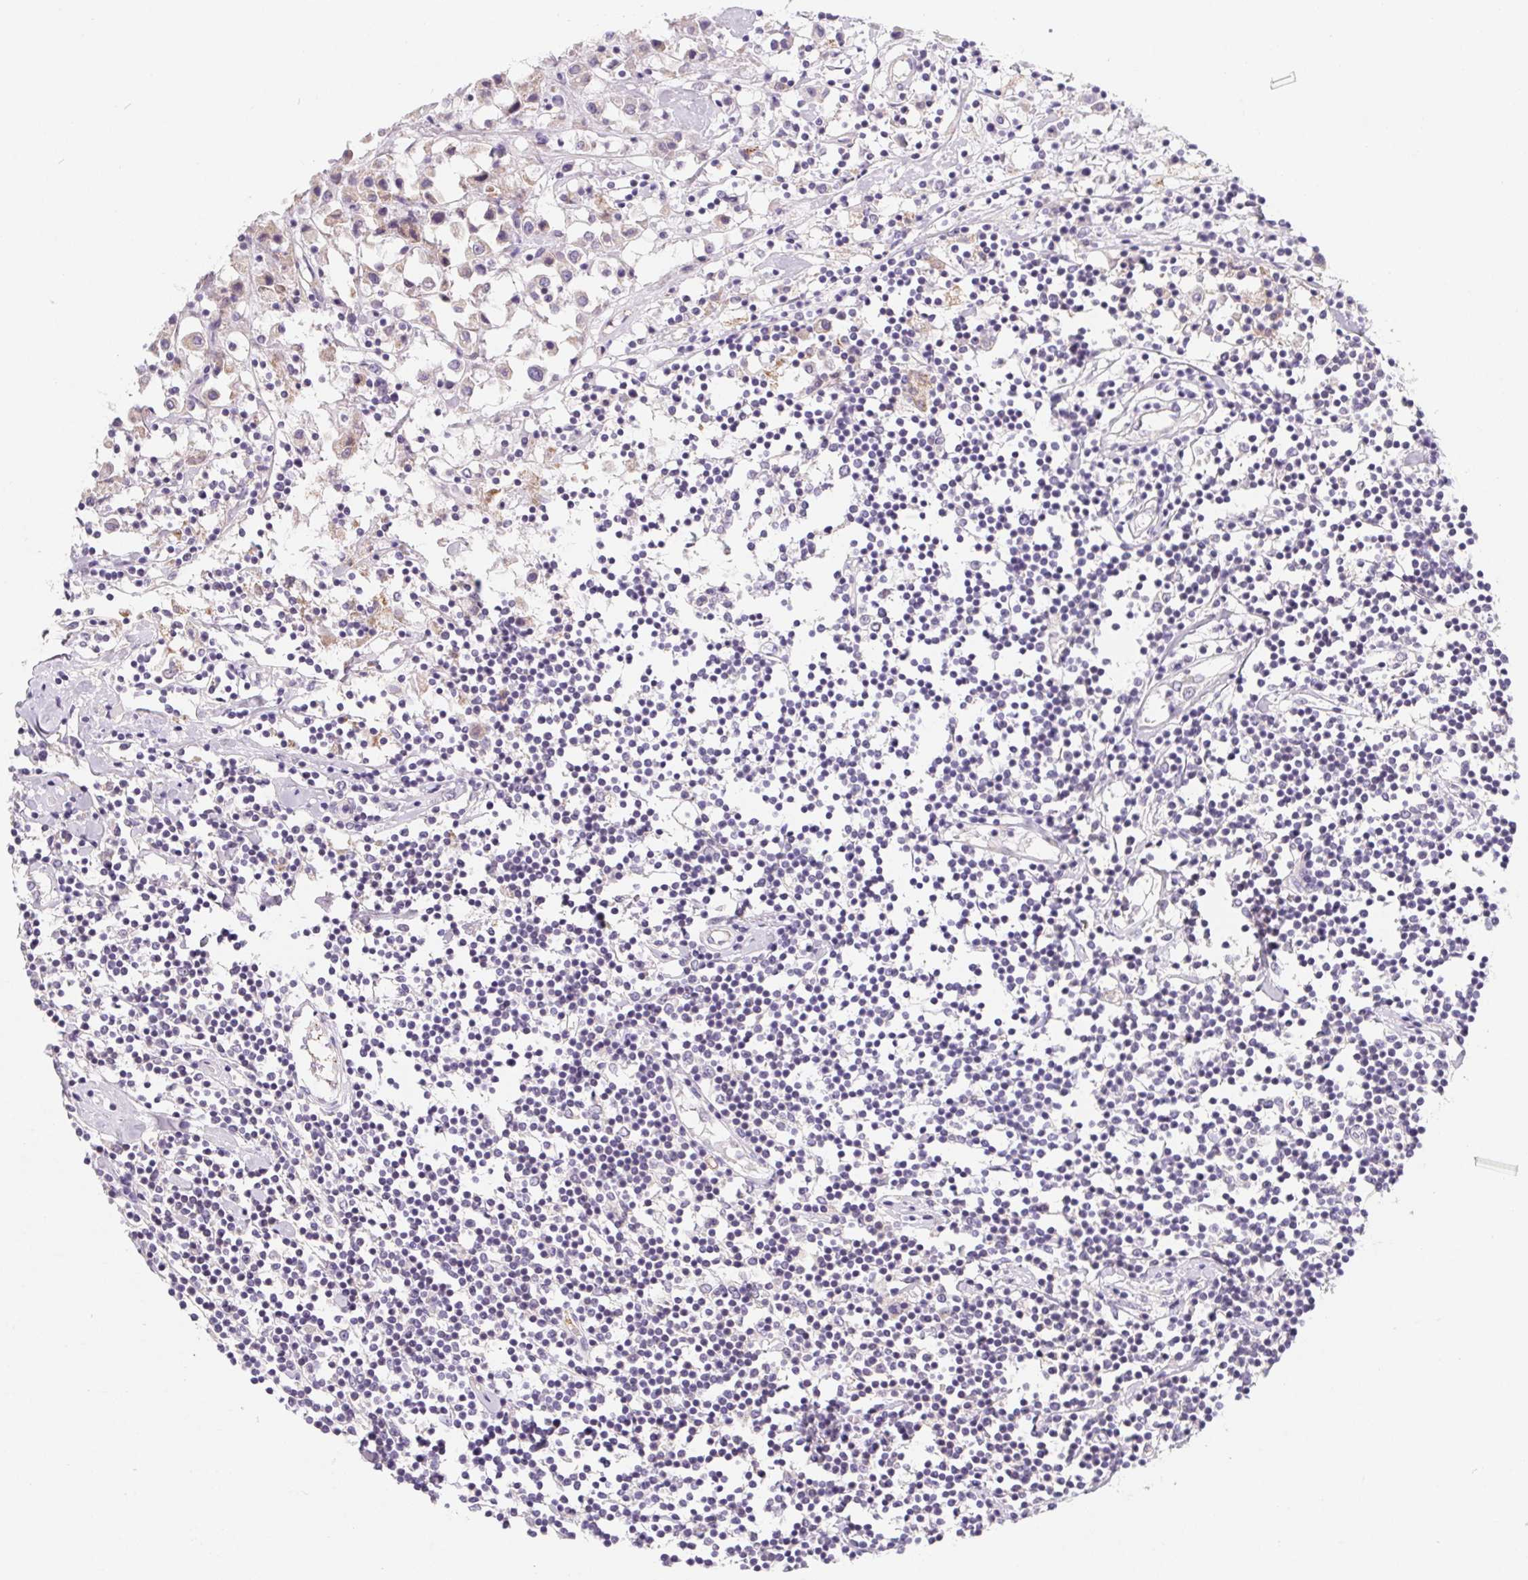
{"staining": {"intensity": "negative", "quantity": "none", "location": "none"}, "tissue": "breast cancer", "cell_type": "Tumor cells", "image_type": "cancer", "snomed": [{"axis": "morphology", "description": "Duct carcinoma"}, {"axis": "topography", "description": "Breast"}], "caption": "DAB immunohistochemical staining of human breast cancer exhibits no significant positivity in tumor cells.", "gene": "LPA", "patient": {"sex": "female", "age": 61}}